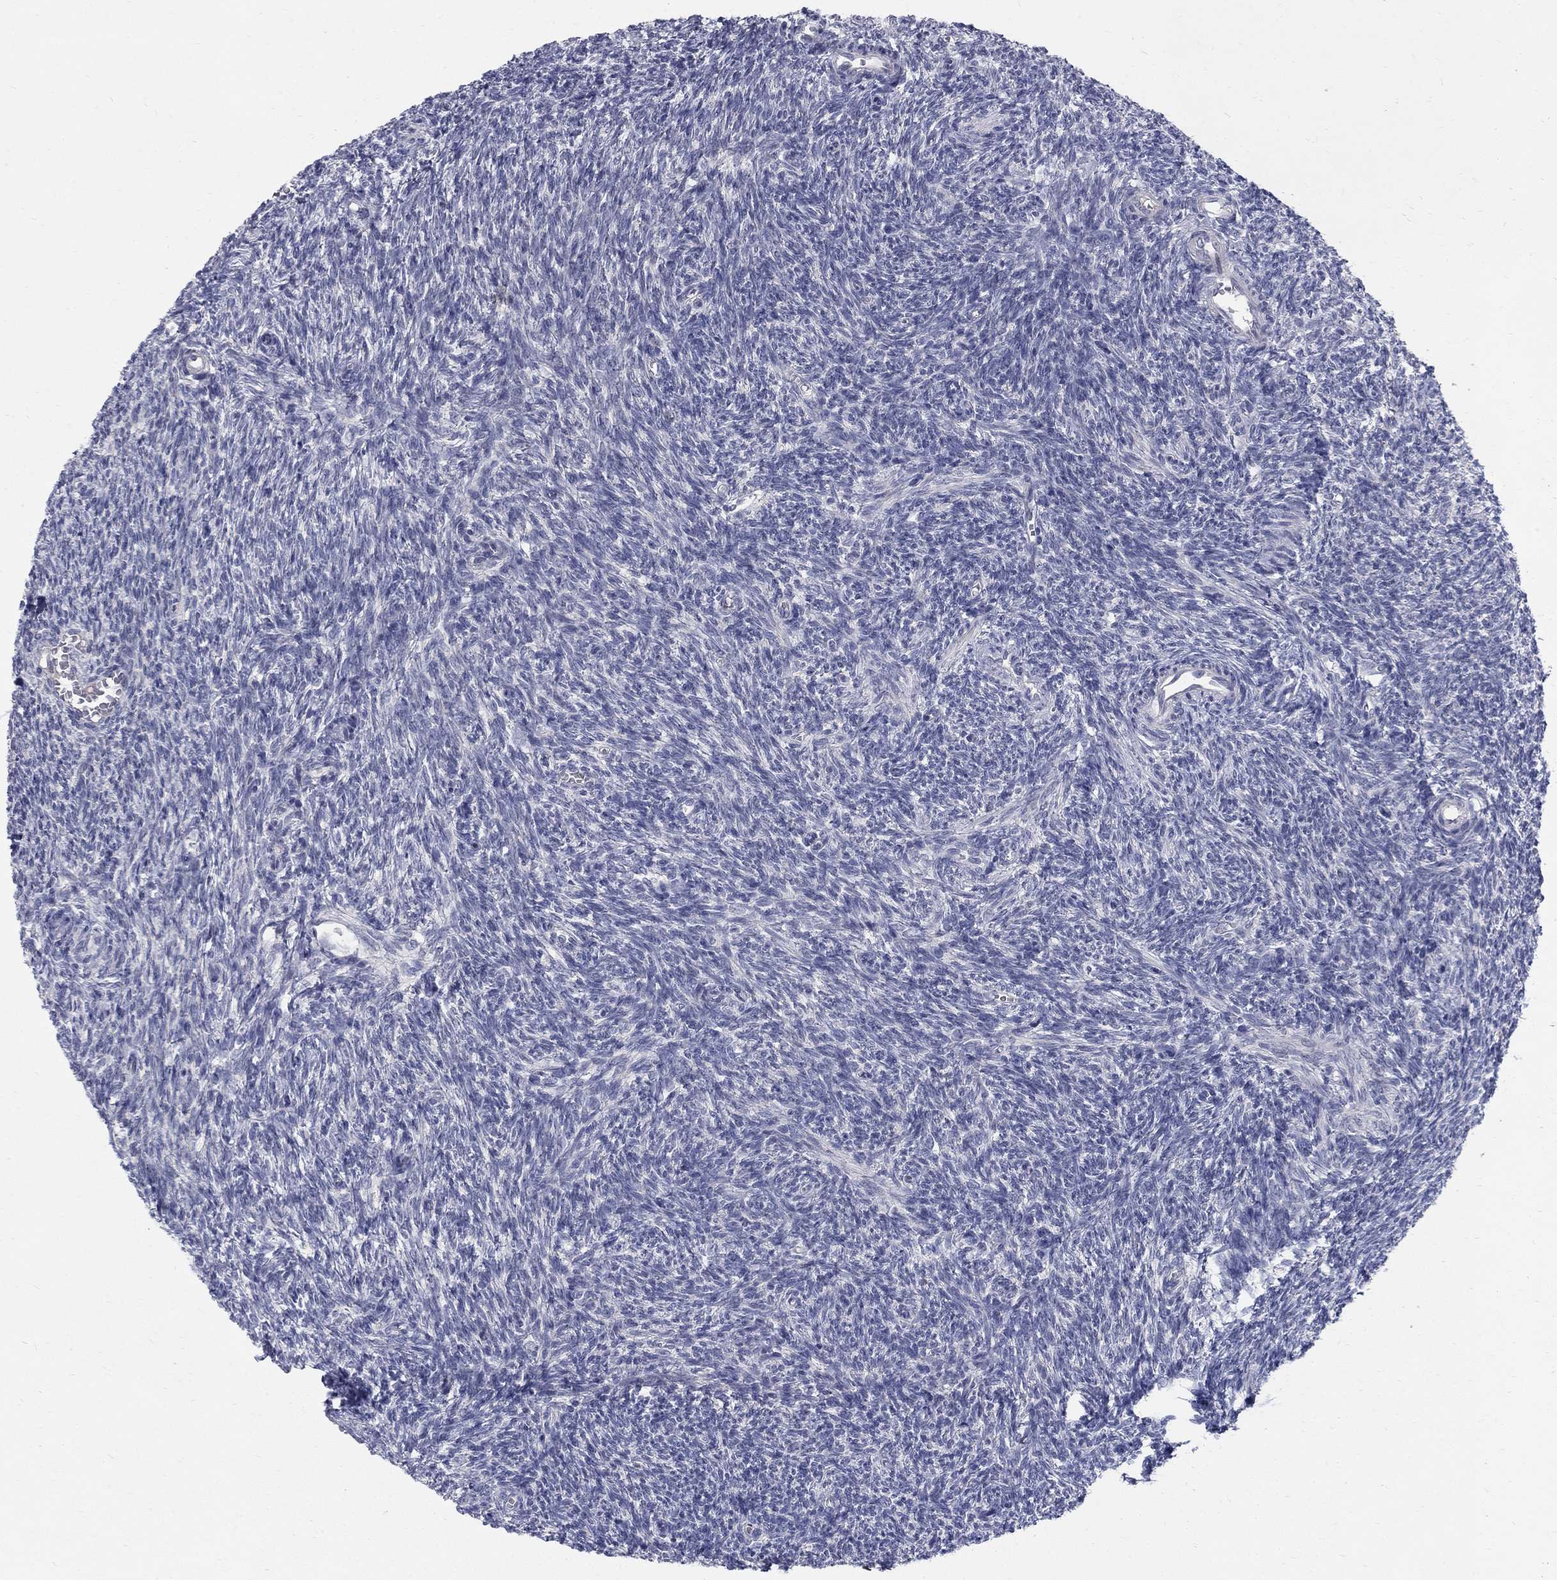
{"staining": {"intensity": "negative", "quantity": "none", "location": "none"}, "tissue": "ovary", "cell_type": "Ovarian stroma cells", "image_type": "normal", "snomed": [{"axis": "morphology", "description": "Normal tissue, NOS"}, {"axis": "topography", "description": "Ovary"}], "caption": "This is an immunohistochemistry micrograph of unremarkable ovary. There is no staining in ovarian stroma cells.", "gene": "PANK3", "patient": {"sex": "female", "age": 27}}